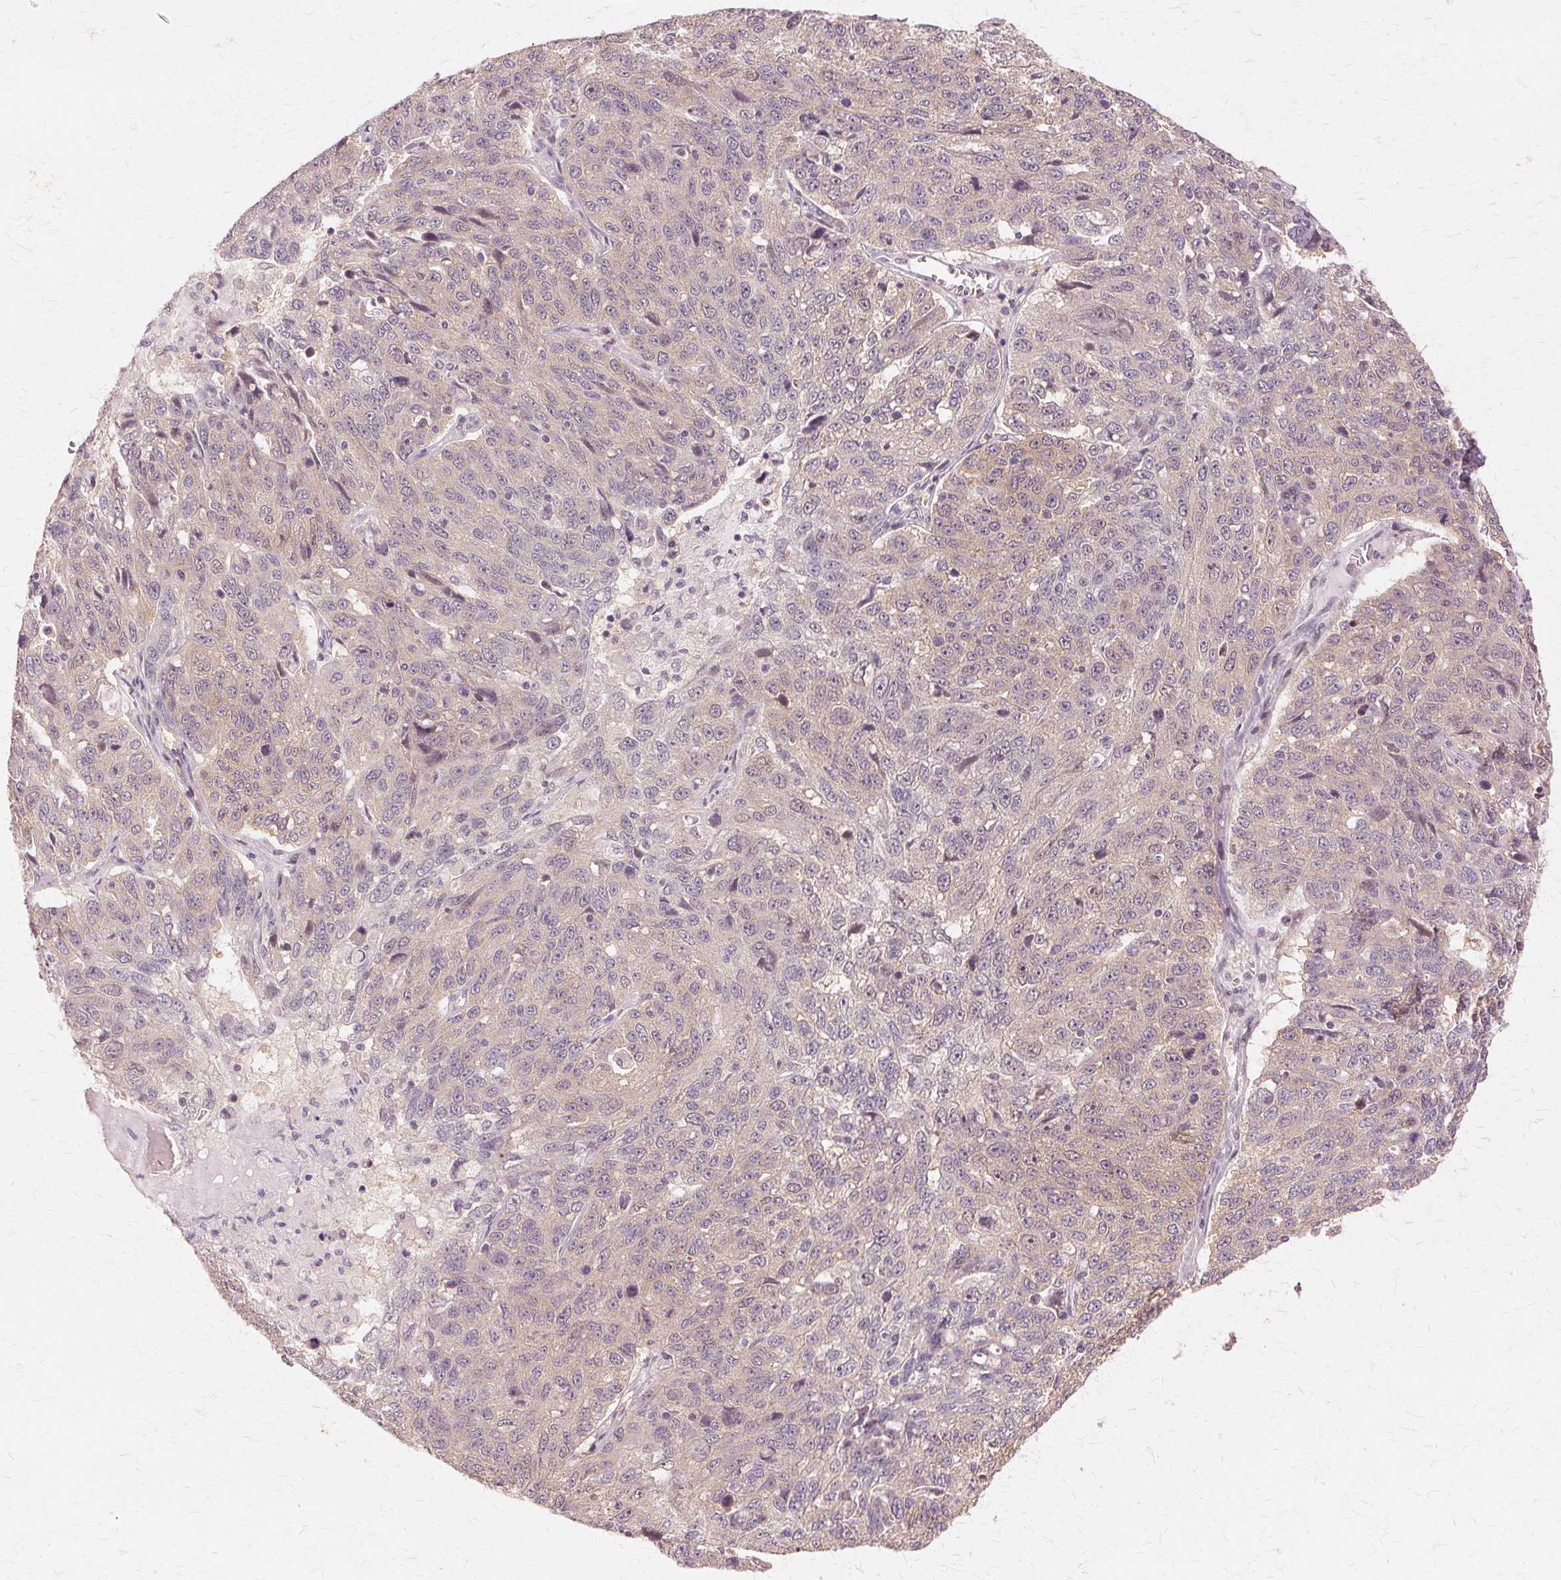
{"staining": {"intensity": "negative", "quantity": "none", "location": "none"}, "tissue": "ovarian cancer", "cell_type": "Tumor cells", "image_type": "cancer", "snomed": [{"axis": "morphology", "description": "Cystadenocarcinoma, serous, NOS"}, {"axis": "topography", "description": "Ovary"}], "caption": "This micrograph is of serous cystadenocarcinoma (ovarian) stained with immunohistochemistry to label a protein in brown with the nuclei are counter-stained blue. There is no positivity in tumor cells. (Brightfield microscopy of DAB immunohistochemistry at high magnification).", "gene": "PRMT5", "patient": {"sex": "female", "age": 71}}